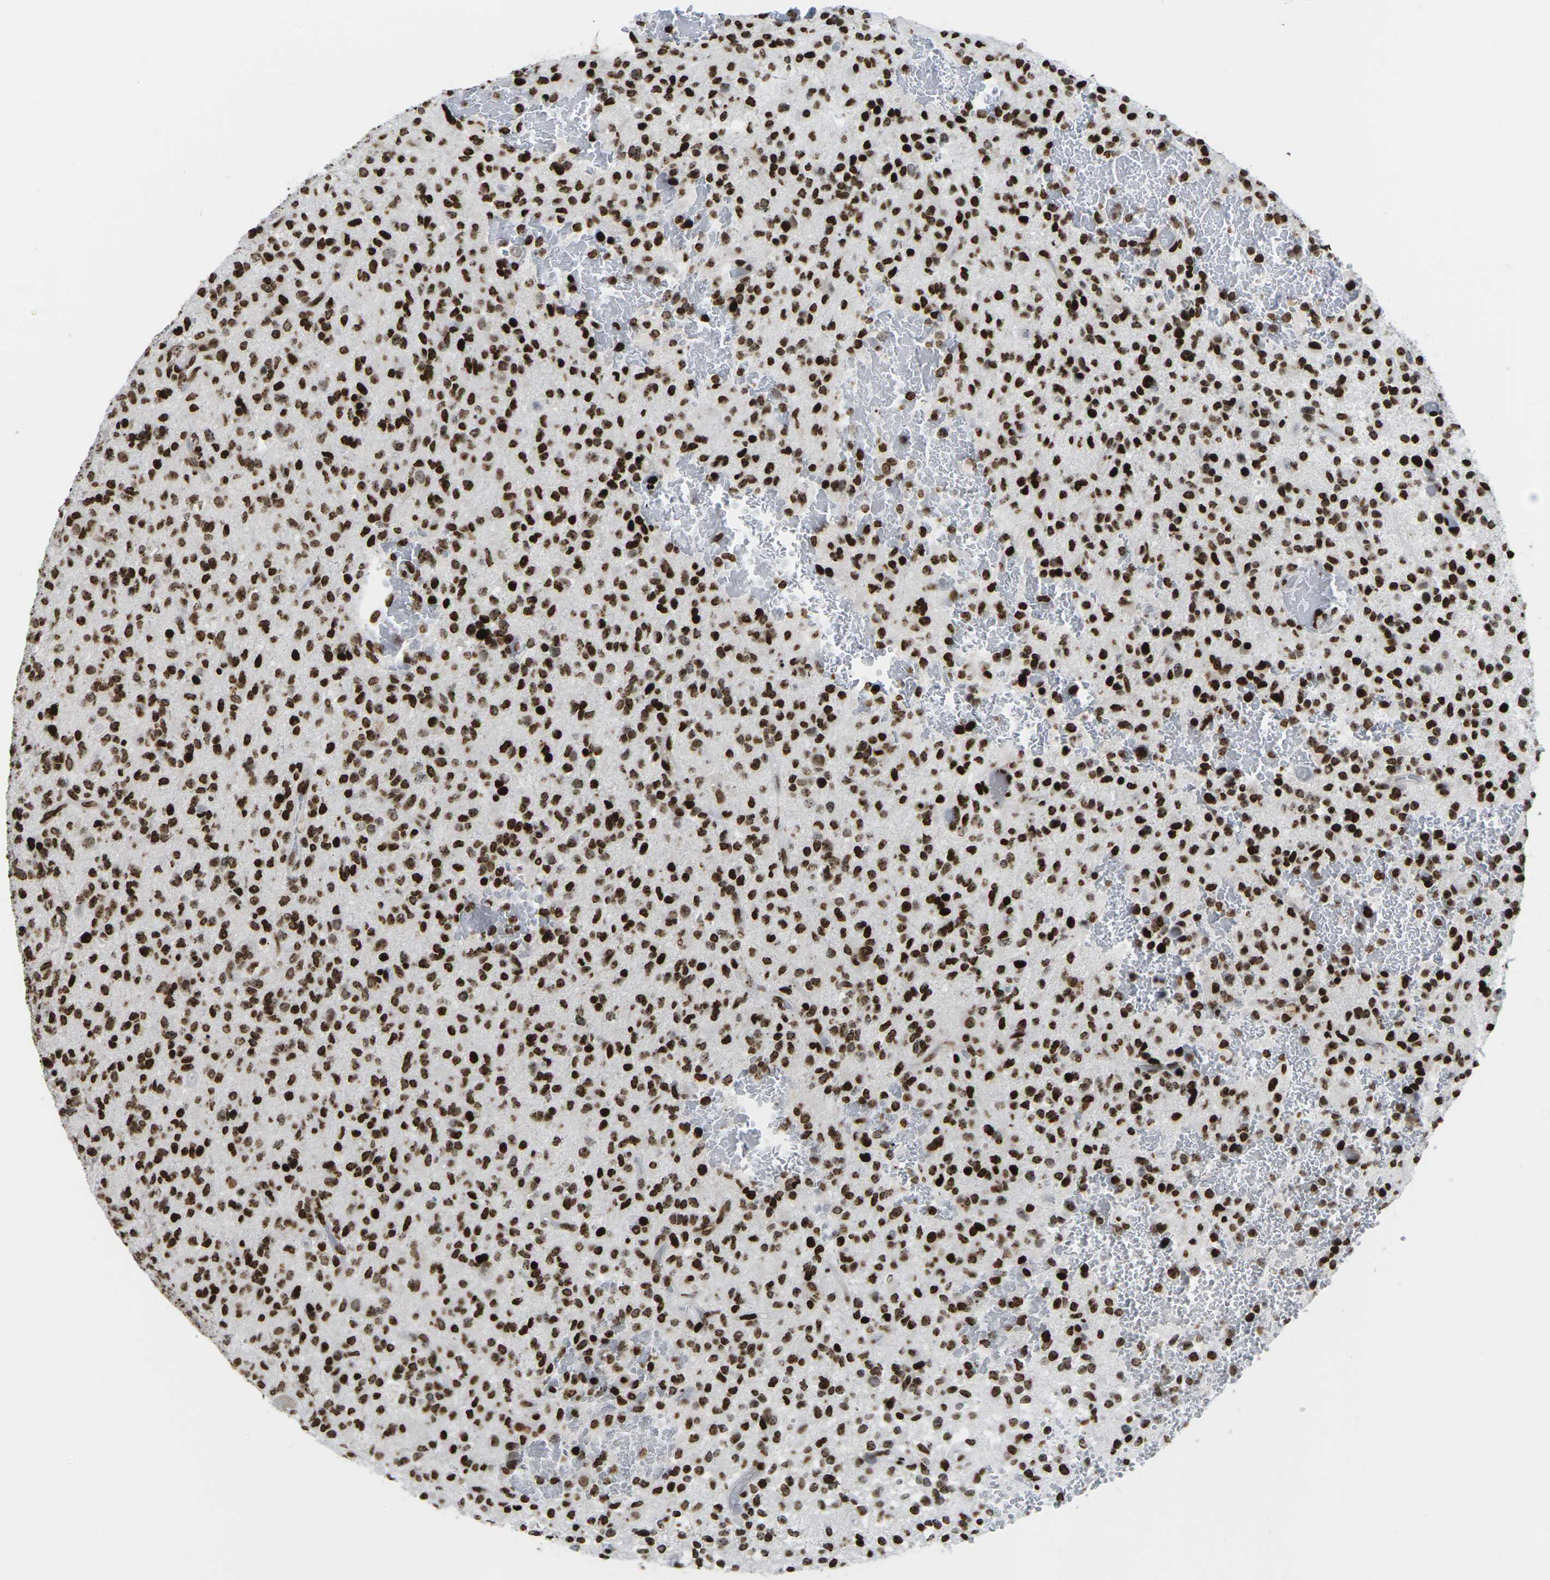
{"staining": {"intensity": "strong", "quantity": ">75%", "location": "nuclear"}, "tissue": "glioma", "cell_type": "Tumor cells", "image_type": "cancer", "snomed": [{"axis": "morphology", "description": "Glioma, malignant, High grade"}, {"axis": "topography", "description": "Brain"}], "caption": "DAB immunohistochemical staining of glioma shows strong nuclear protein expression in about >75% of tumor cells. (DAB = brown stain, brightfield microscopy at high magnification).", "gene": "H1-4", "patient": {"sex": "male", "age": 71}}